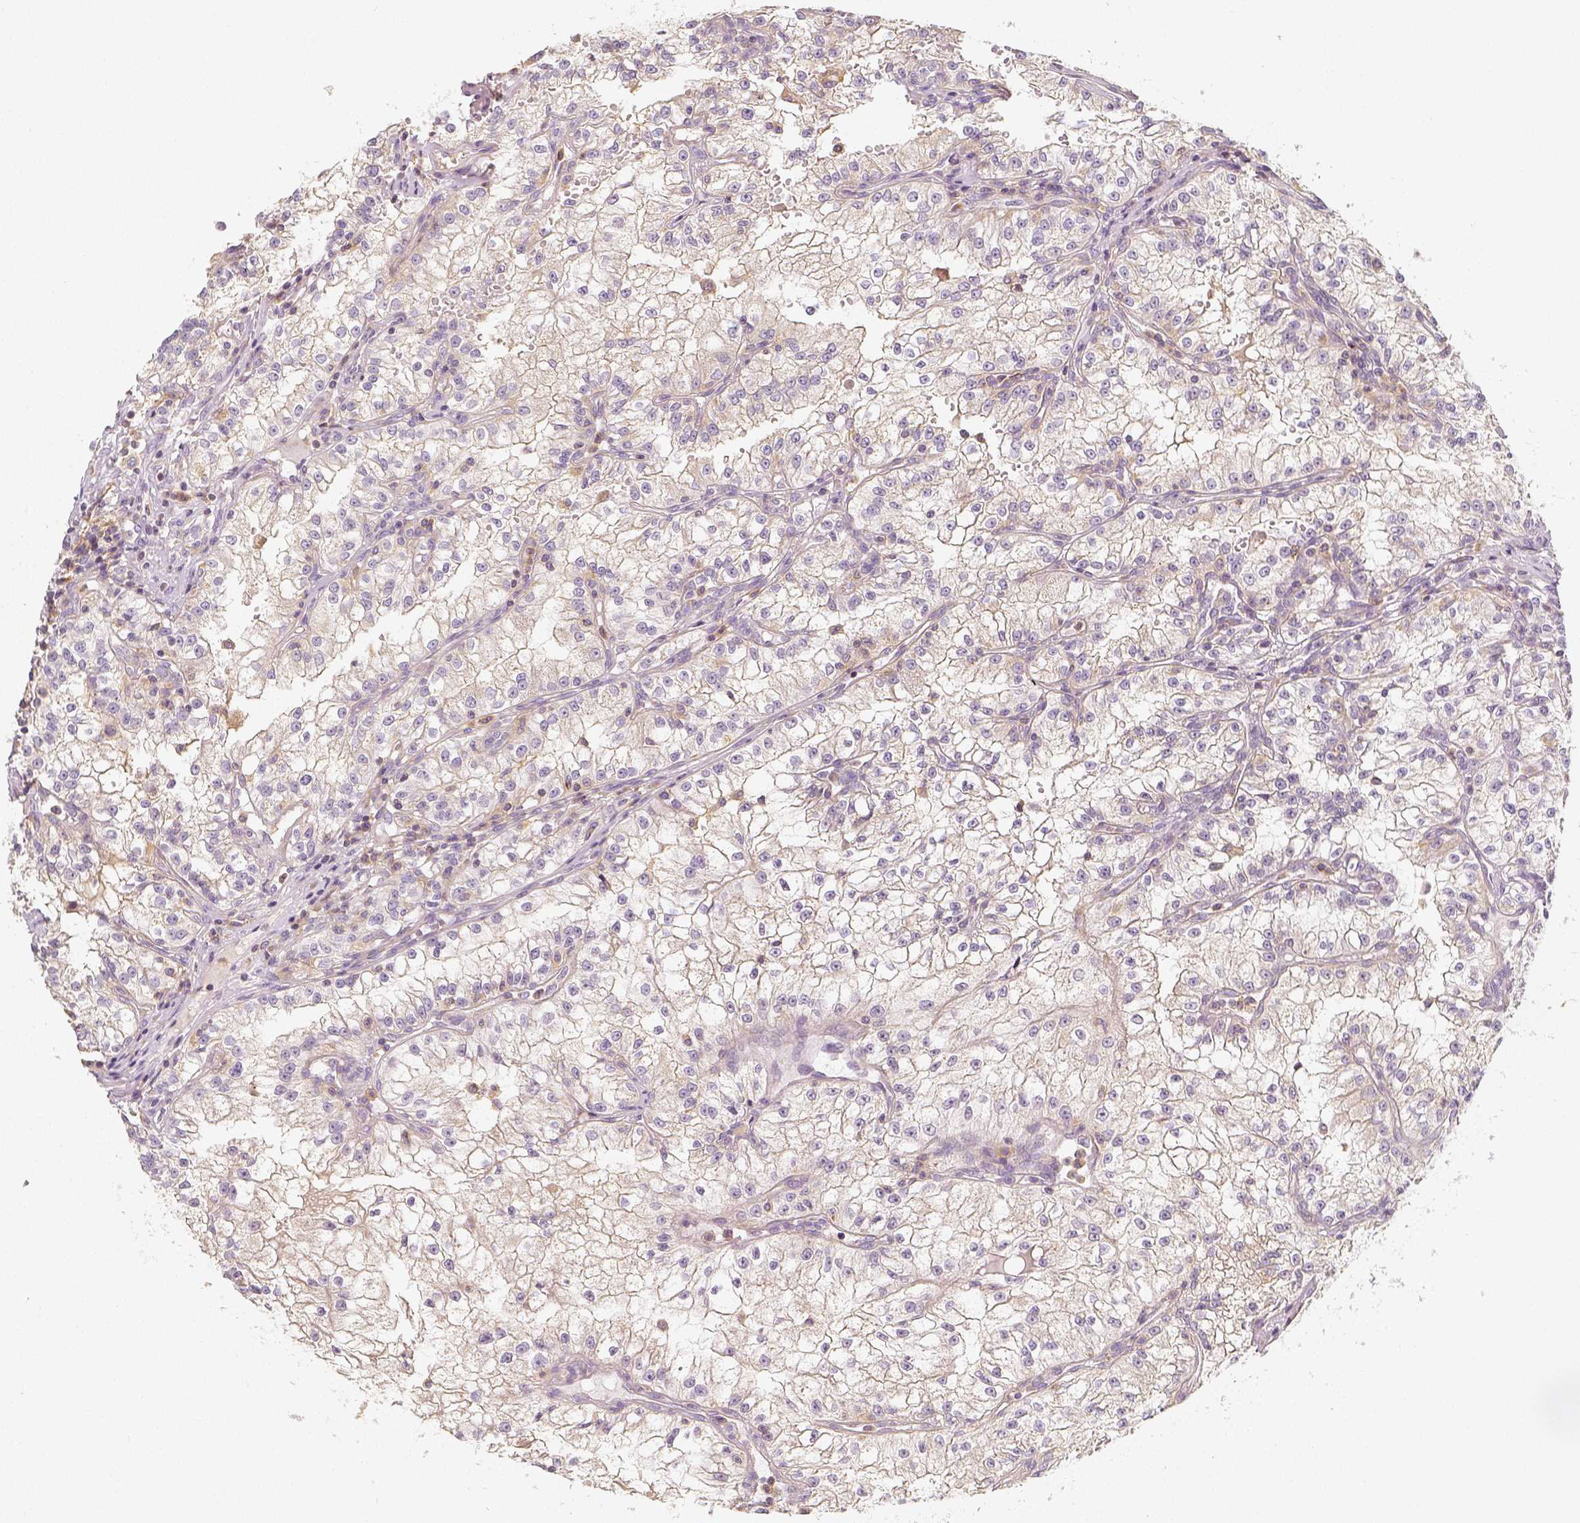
{"staining": {"intensity": "weak", "quantity": ">75%", "location": "cytoplasmic/membranous"}, "tissue": "renal cancer", "cell_type": "Tumor cells", "image_type": "cancer", "snomed": [{"axis": "morphology", "description": "Adenocarcinoma, NOS"}, {"axis": "topography", "description": "Kidney"}], "caption": "Weak cytoplasmic/membranous protein expression is identified in about >75% of tumor cells in adenocarcinoma (renal).", "gene": "PTPRJ", "patient": {"sex": "male", "age": 36}}